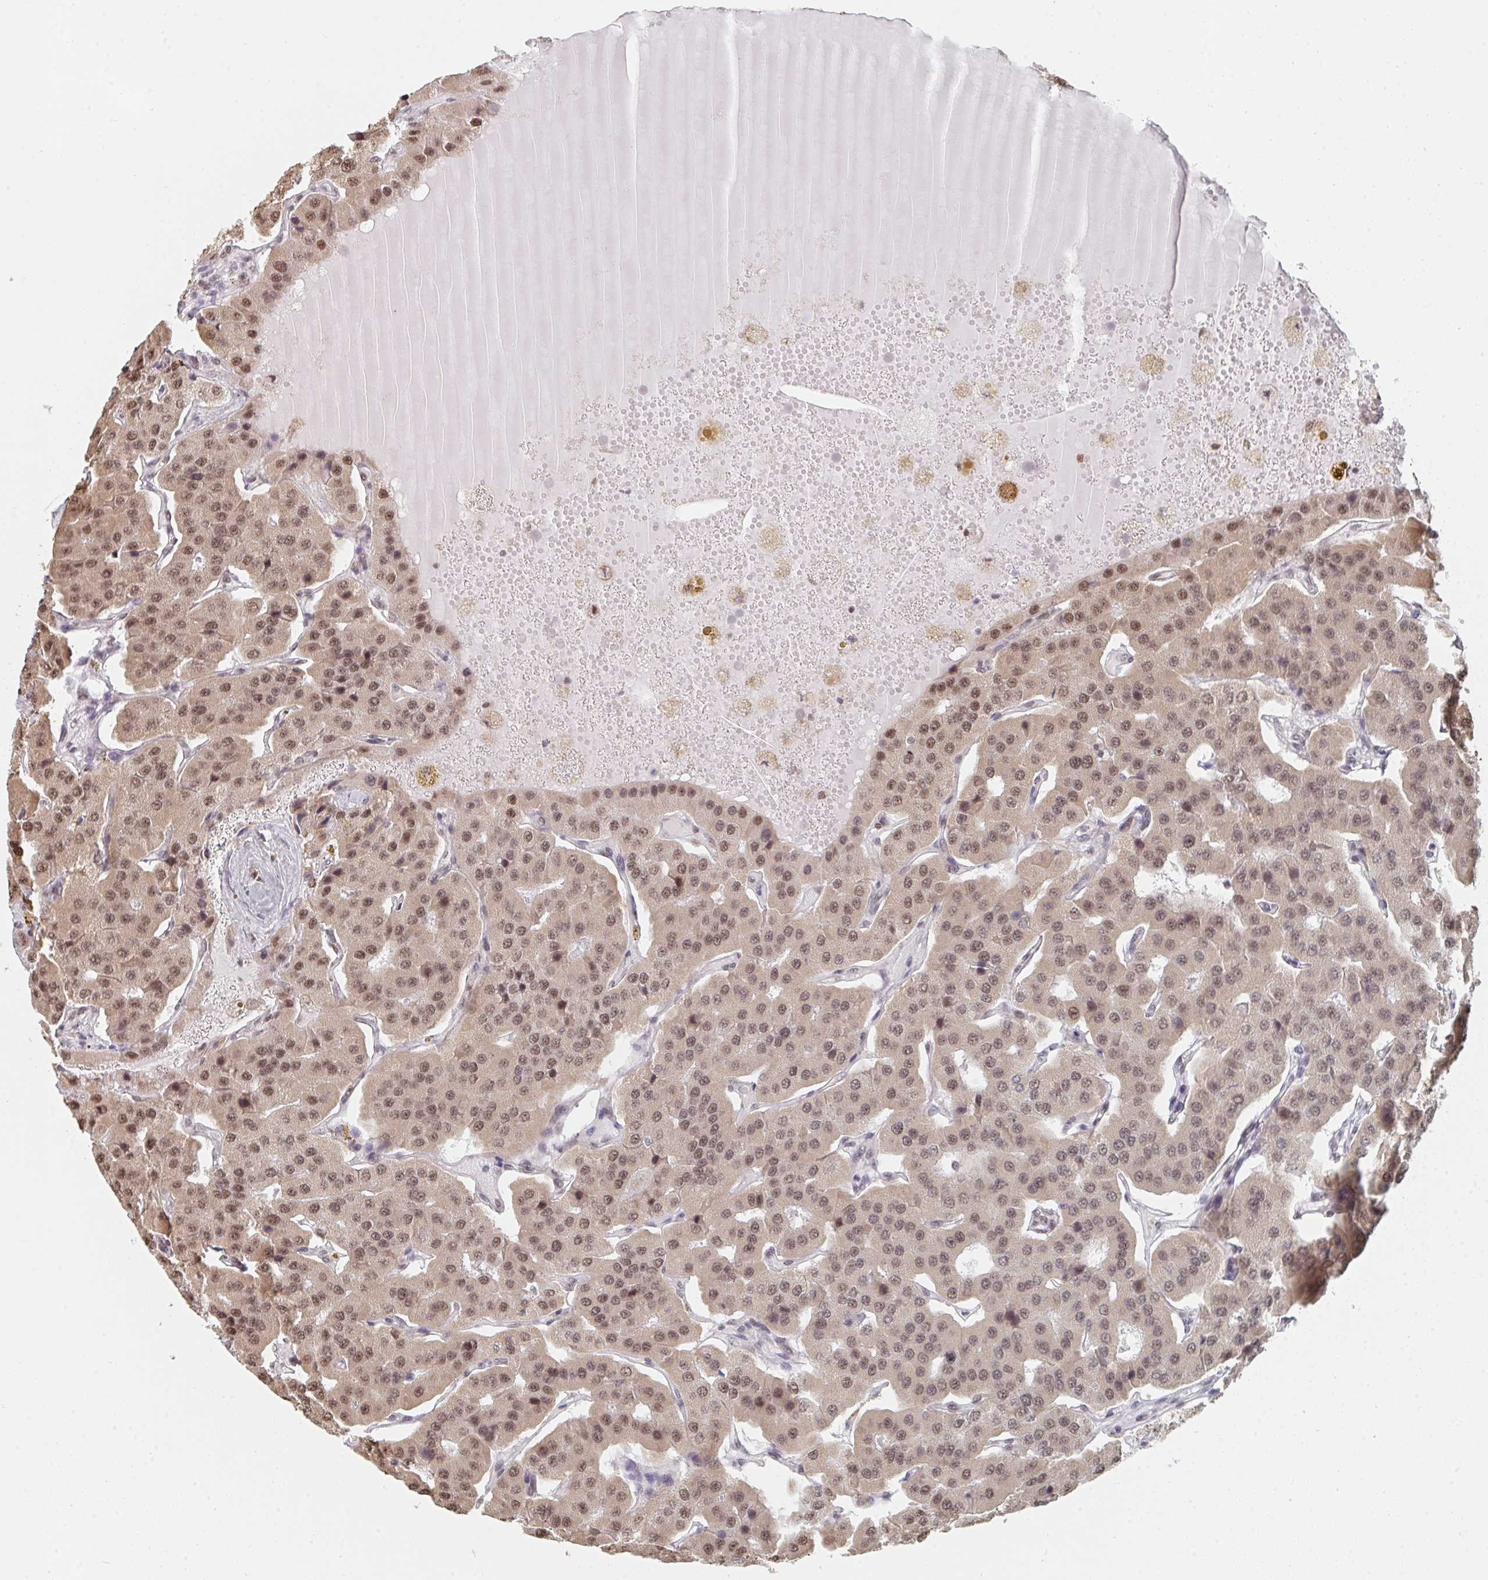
{"staining": {"intensity": "moderate", "quantity": ">75%", "location": "cytoplasmic/membranous,nuclear"}, "tissue": "parathyroid gland", "cell_type": "Glandular cells", "image_type": "normal", "snomed": [{"axis": "morphology", "description": "Normal tissue, NOS"}, {"axis": "morphology", "description": "Adenoma, NOS"}, {"axis": "topography", "description": "Parathyroid gland"}], "caption": "The immunohistochemical stain shows moderate cytoplasmic/membranous,nuclear staining in glandular cells of benign parathyroid gland.", "gene": "MBNL1", "patient": {"sex": "female", "age": 86}}